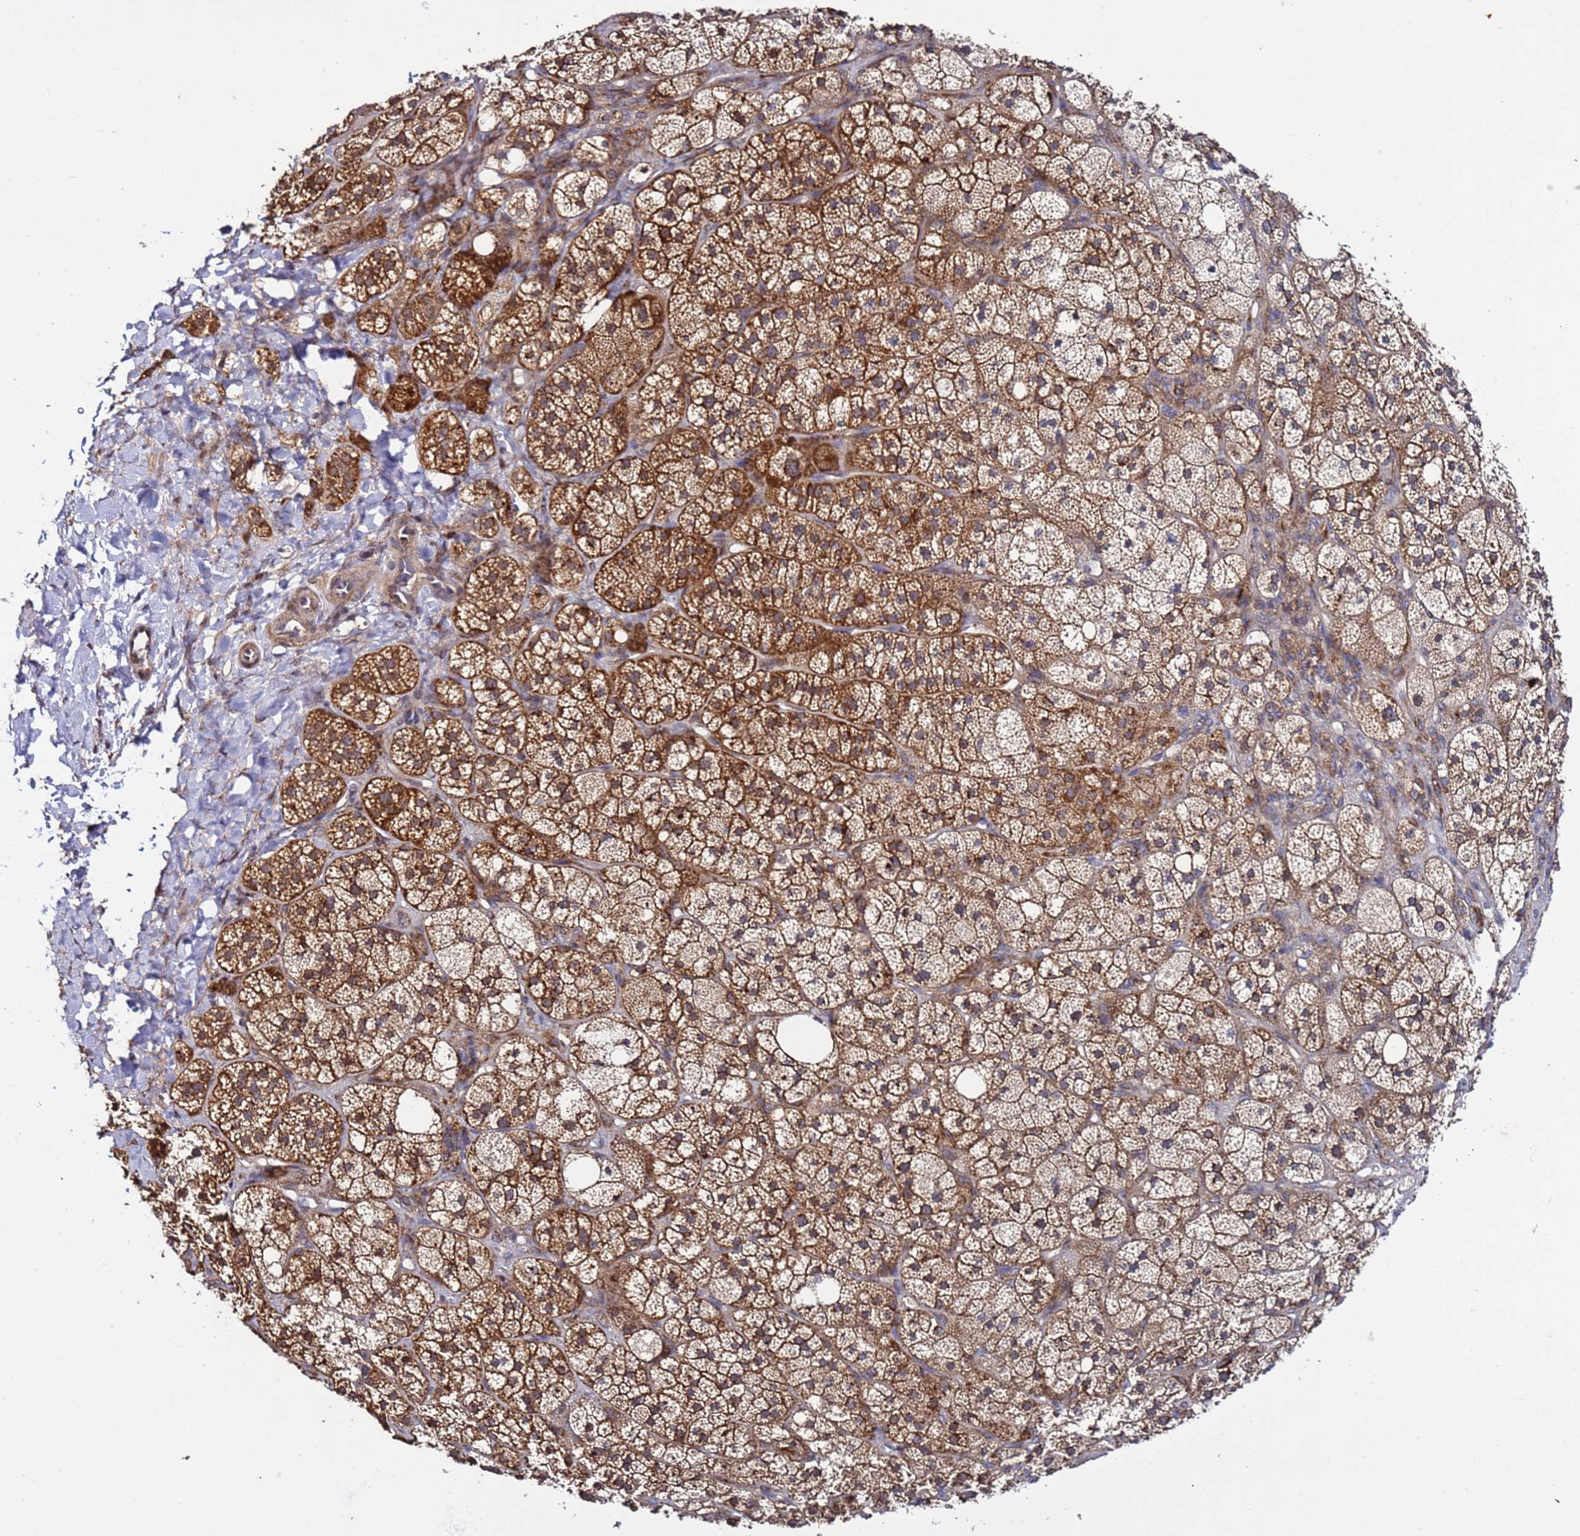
{"staining": {"intensity": "moderate", "quantity": ">75%", "location": "cytoplasmic/membranous"}, "tissue": "adrenal gland", "cell_type": "Glandular cells", "image_type": "normal", "snomed": [{"axis": "morphology", "description": "Normal tissue, NOS"}, {"axis": "topography", "description": "Adrenal gland"}], "caption": "Unremarkable adrenal gland demonstrates moderate cytoplasmic/membranous positivity in approximately >75% of glandular cells Nuclei are stained in blue..", "gene": "TMEM176B", "patient": {"sex": "male", "age": 61}}